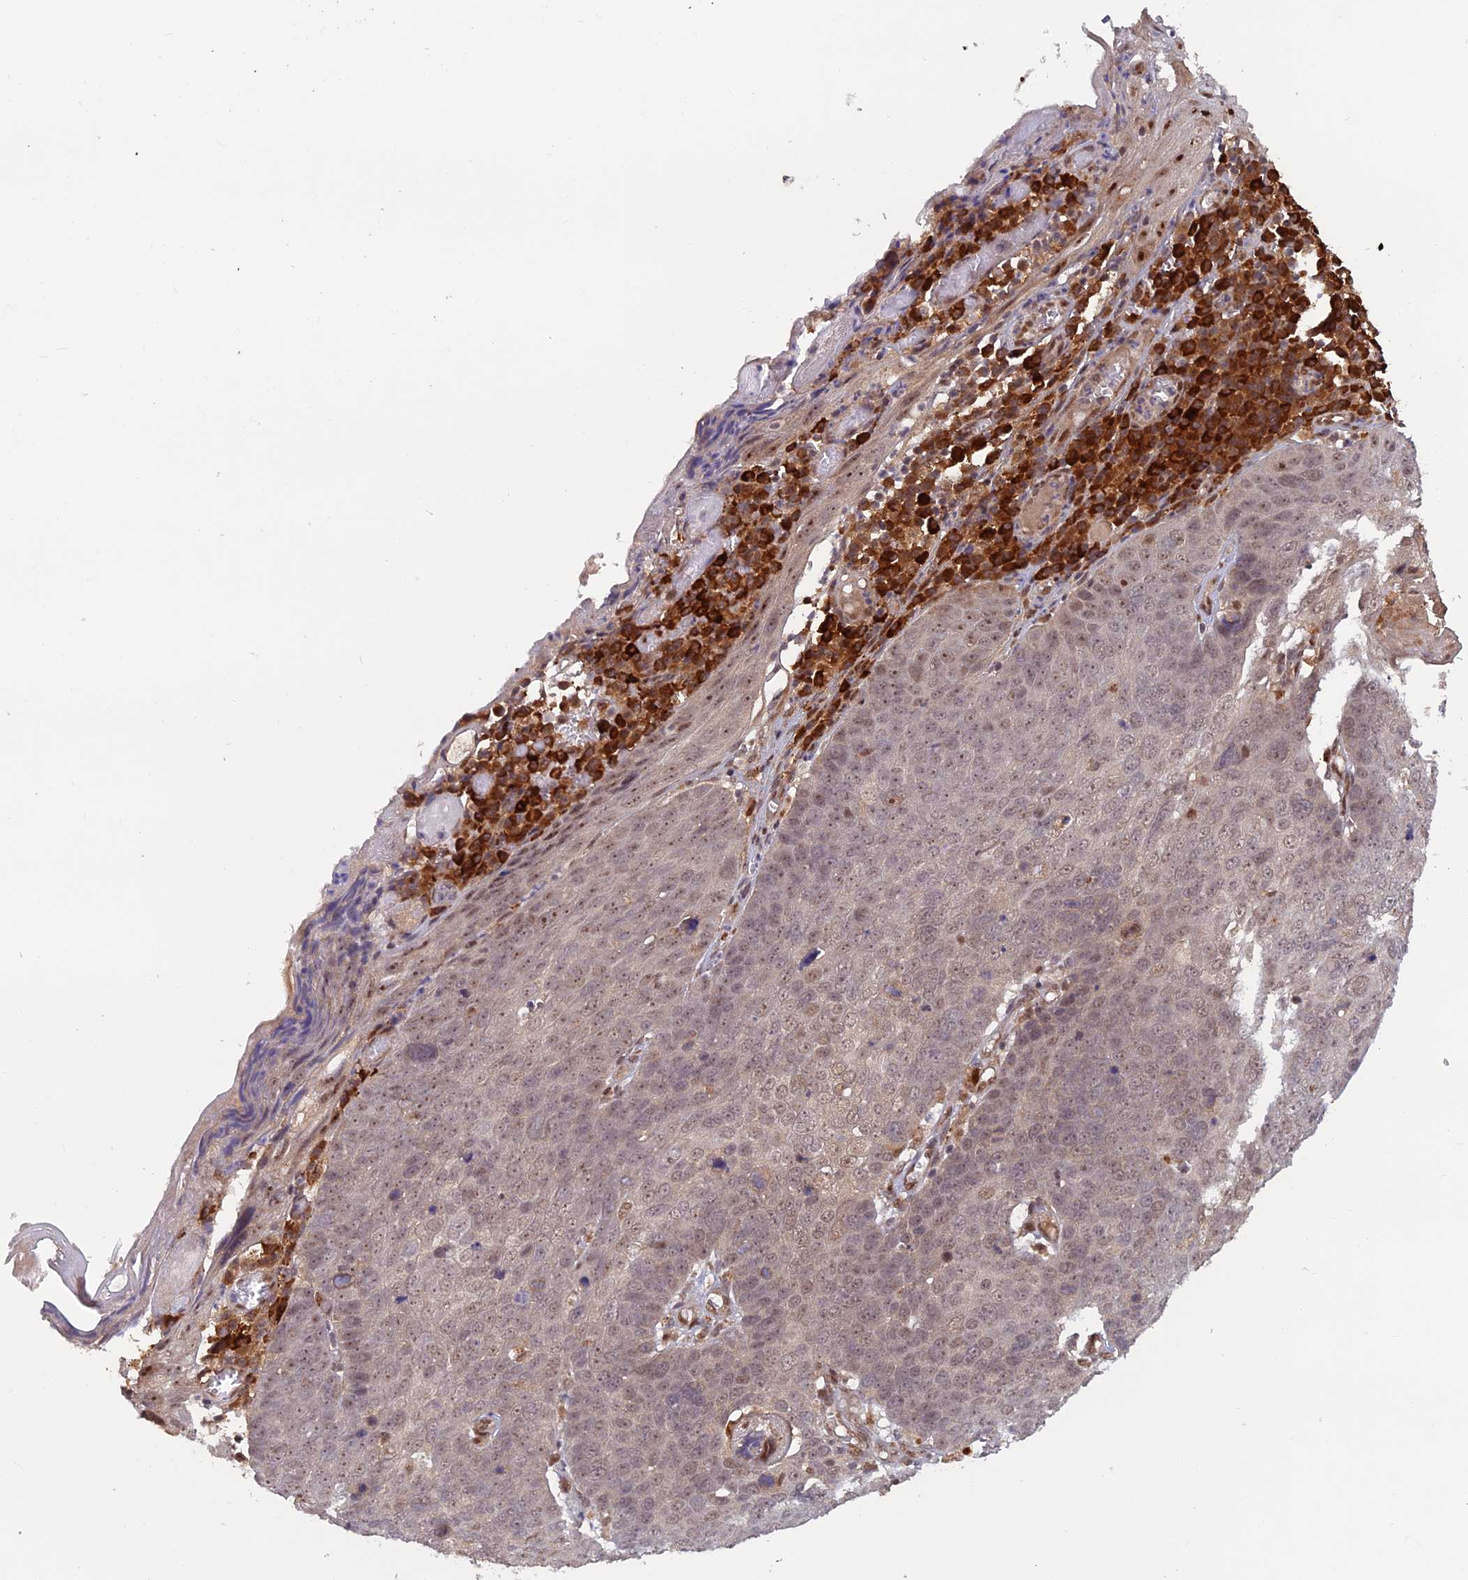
{"staining": {"intensity": "weak", "quantity": "<25%", "location": "nuclear"}, "tissue": "skin cancer", "cell_type": "Tumor cells", "image_type": "cancer", "snomed": [{"axis": "morphology", "description": "Squamous cell carcinoma, NOS"}, {"axis": "topography", "description": "Skin"}], "caption": "Immunohistochemistry photomicrograph of neoplastic tissue: skin squamous cell carcinoma stained with DAB reveals no significant protein staining in tumor cells. The staining is performed using DAB brown chromogen with nuclei counter-stained in using hematoxylin.", "gene": "ZNF565", "patient": {"sex": "male", "age": 71}}